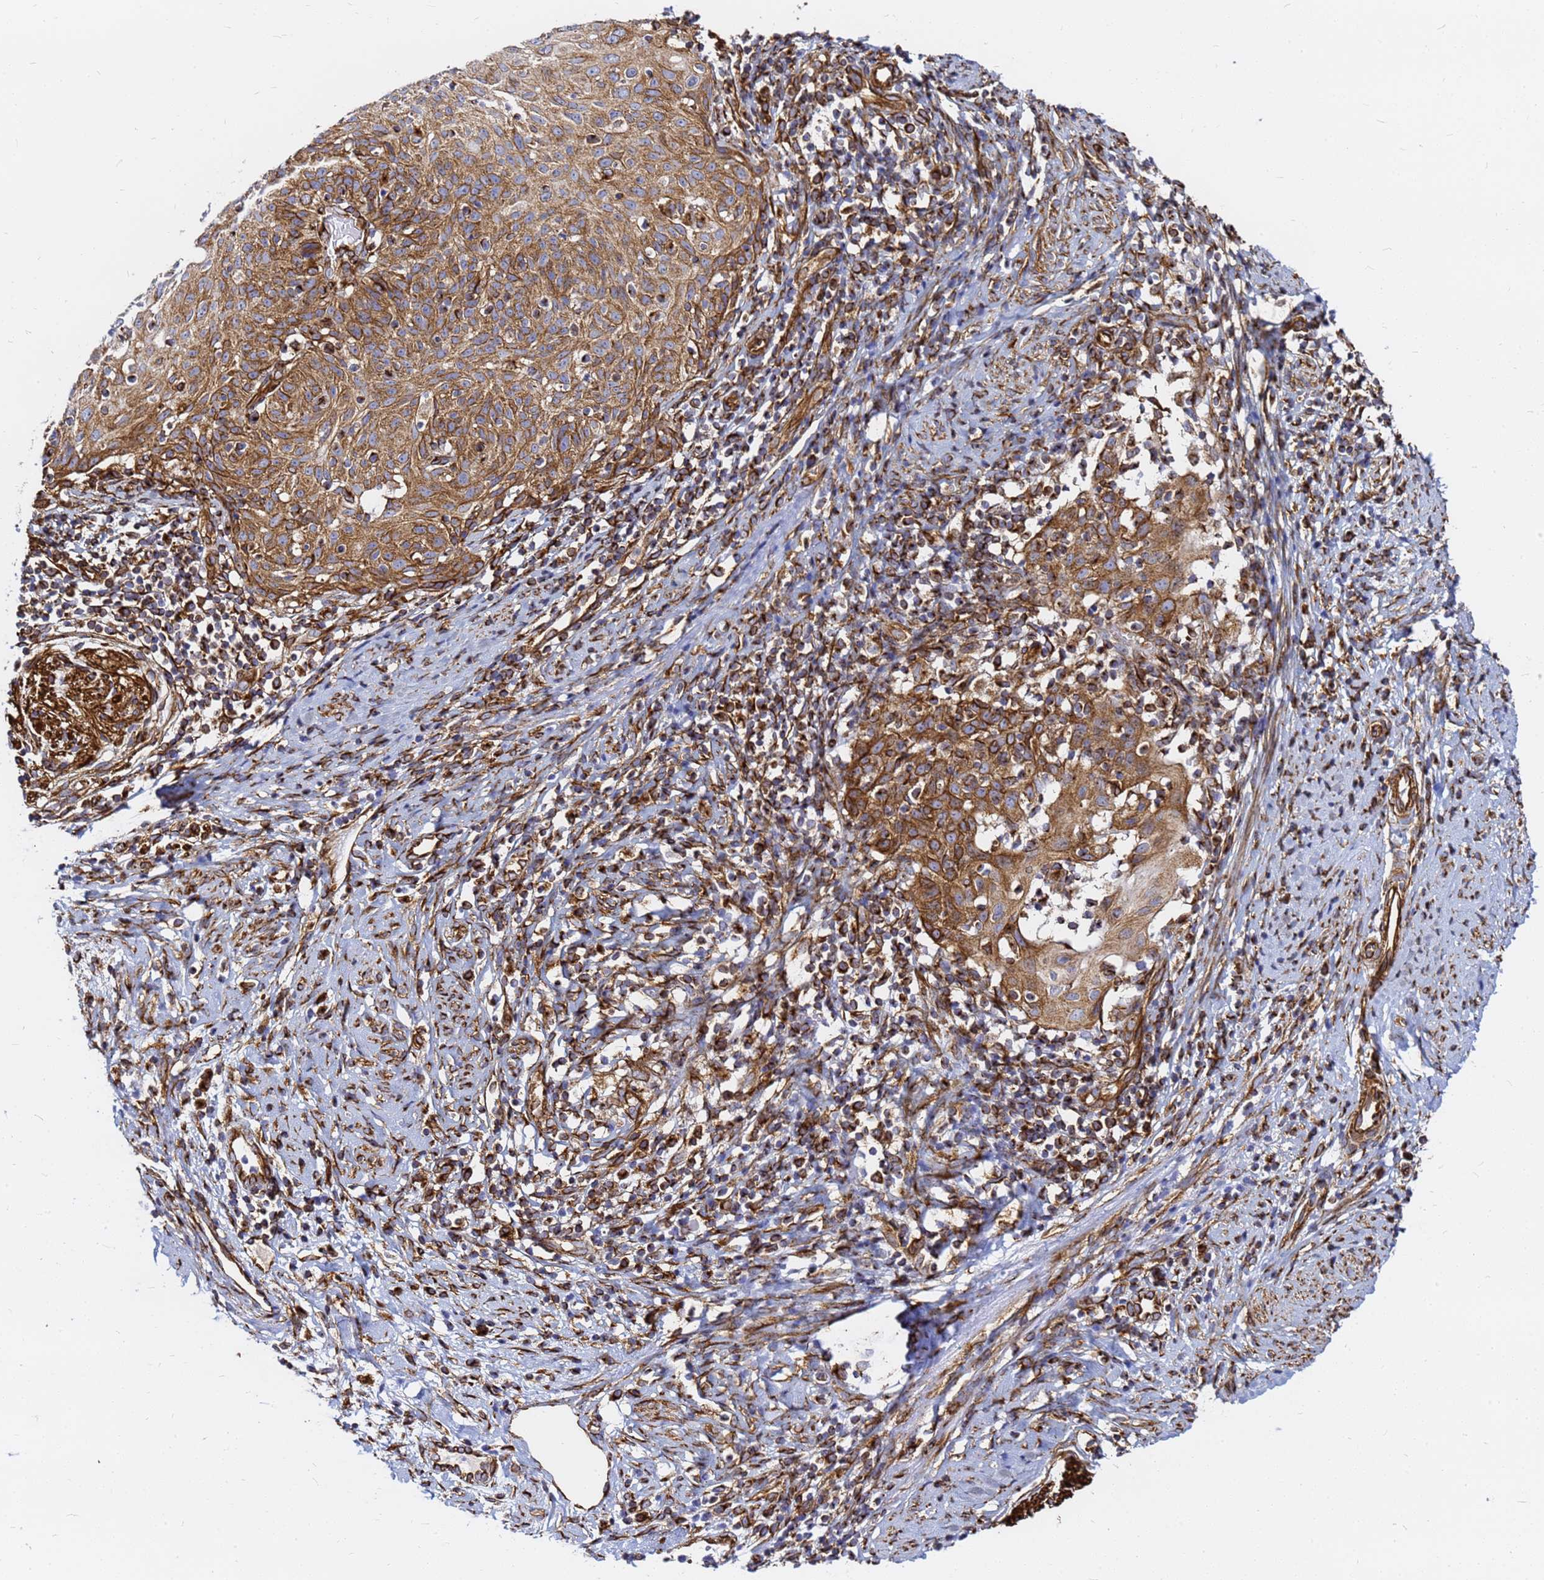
{"staining": {"intensity": "moderate", "quantity": ">75%", "location": "cytoplasmic/membranous"}, "tissue": "cervical cancer", "cell_type": "Tumor cells", "image_type": "cancer", "snomed": [{"axis": "morphology", "description": "Squamous cell carcinoma, NOS"}, {"axis": "topography", "description": "Cervix"}], "caption": "Human cervical squamous cell carcinoma stained with a protein marker shows moderate staining in tumor cells.", "gene": "TUBA8", "patient": {"sex": "female", "age": 70}}